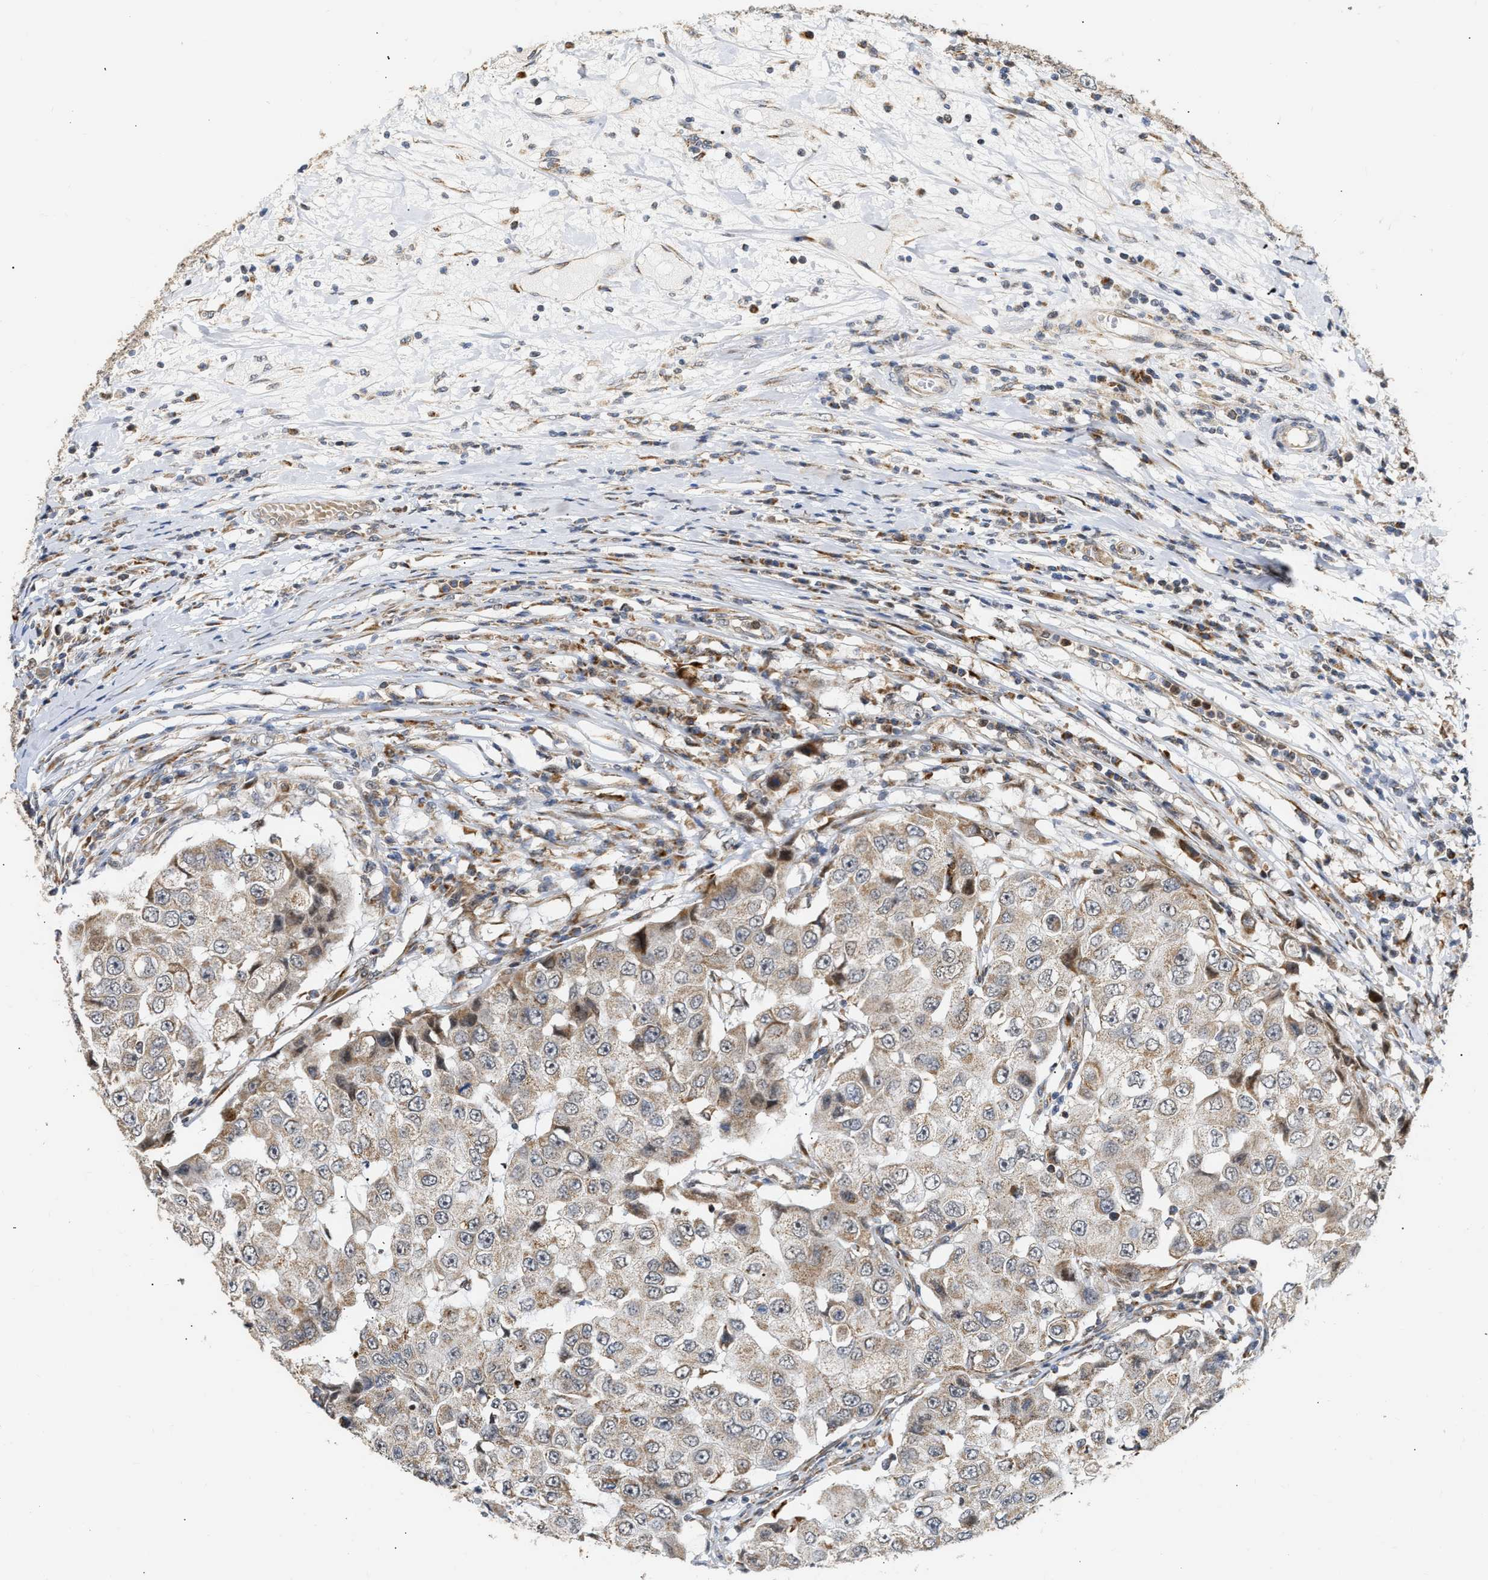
{"staining": {"intensity": "moderate", "quantity": "<25%", "location": "cytoplasmic/membranous"}, "tissue": "breast cancer", "cell_type": "Tumor cells", "image_type": "cancer", "snomed": [{"axis": "morphology", "description": "Duct carcinoma"}, {"axis": "topography", "description": "Breast"}], "caption": "A low amount of moderate cytoplasmic/membranous staining is appreciated in approximately <25% of tumor cells in infiltrating ductal carcinoma (breast) tissue.", "gene": "DEPTOR", "patient": {"sex": "female", "age": 27}}